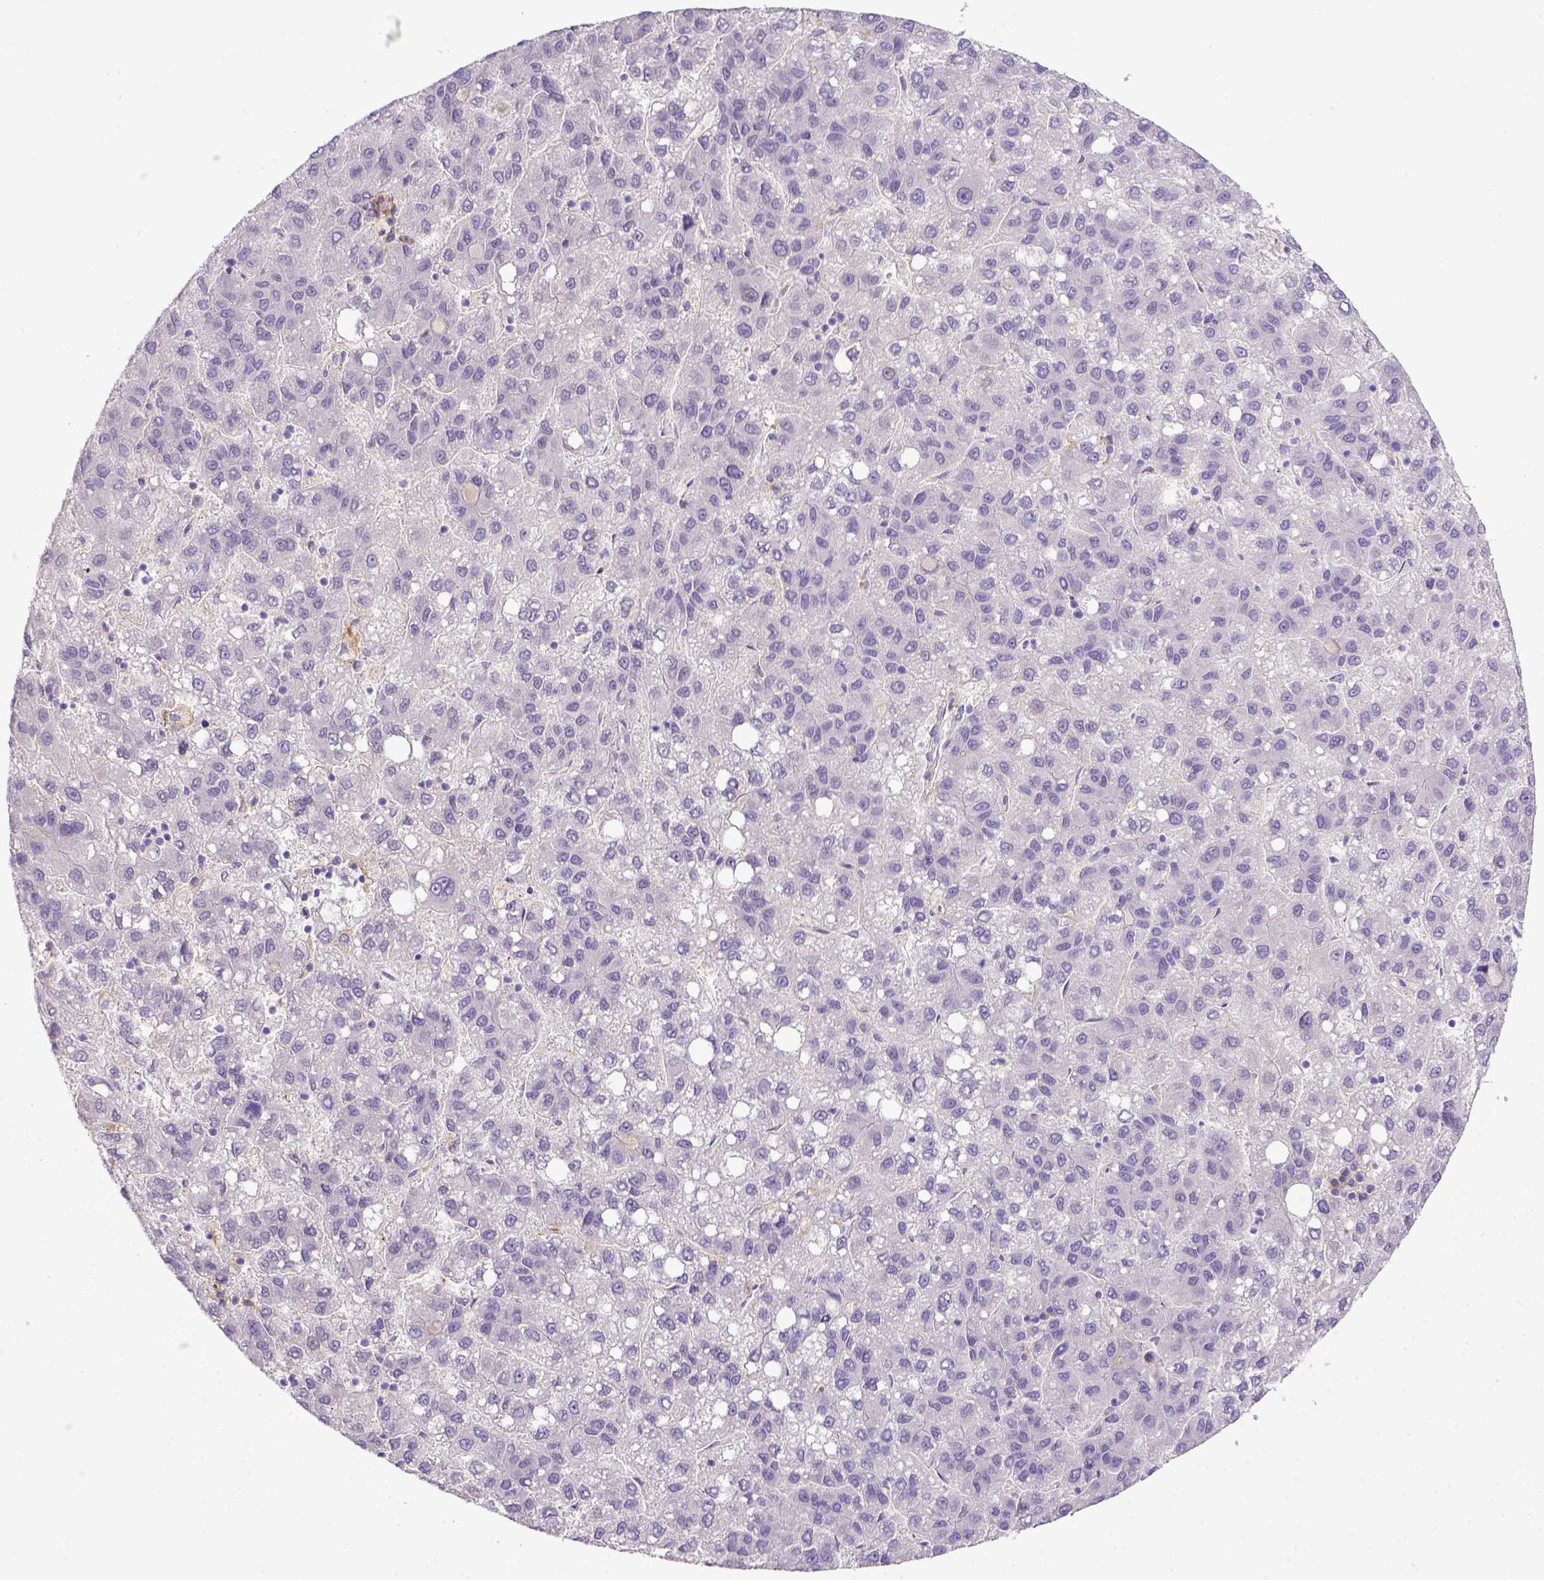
{"staining": {"intensity": "negative", "quantity": "none", "location": "none"}, "tissue": "liver cancer", "cell_type": "Tumor cells", "image_type": "cancer", "snomed": [{"axis": "morphology", "description": "Carcinoma, Hepatocellular, NOS"}, {"axis": "topography", "description": "Liver"}], "caption": "Tumor cells show no significant positivity in liver cancer.", "gene": "CD40", "patient": {"sex": "female", "age": 82}}